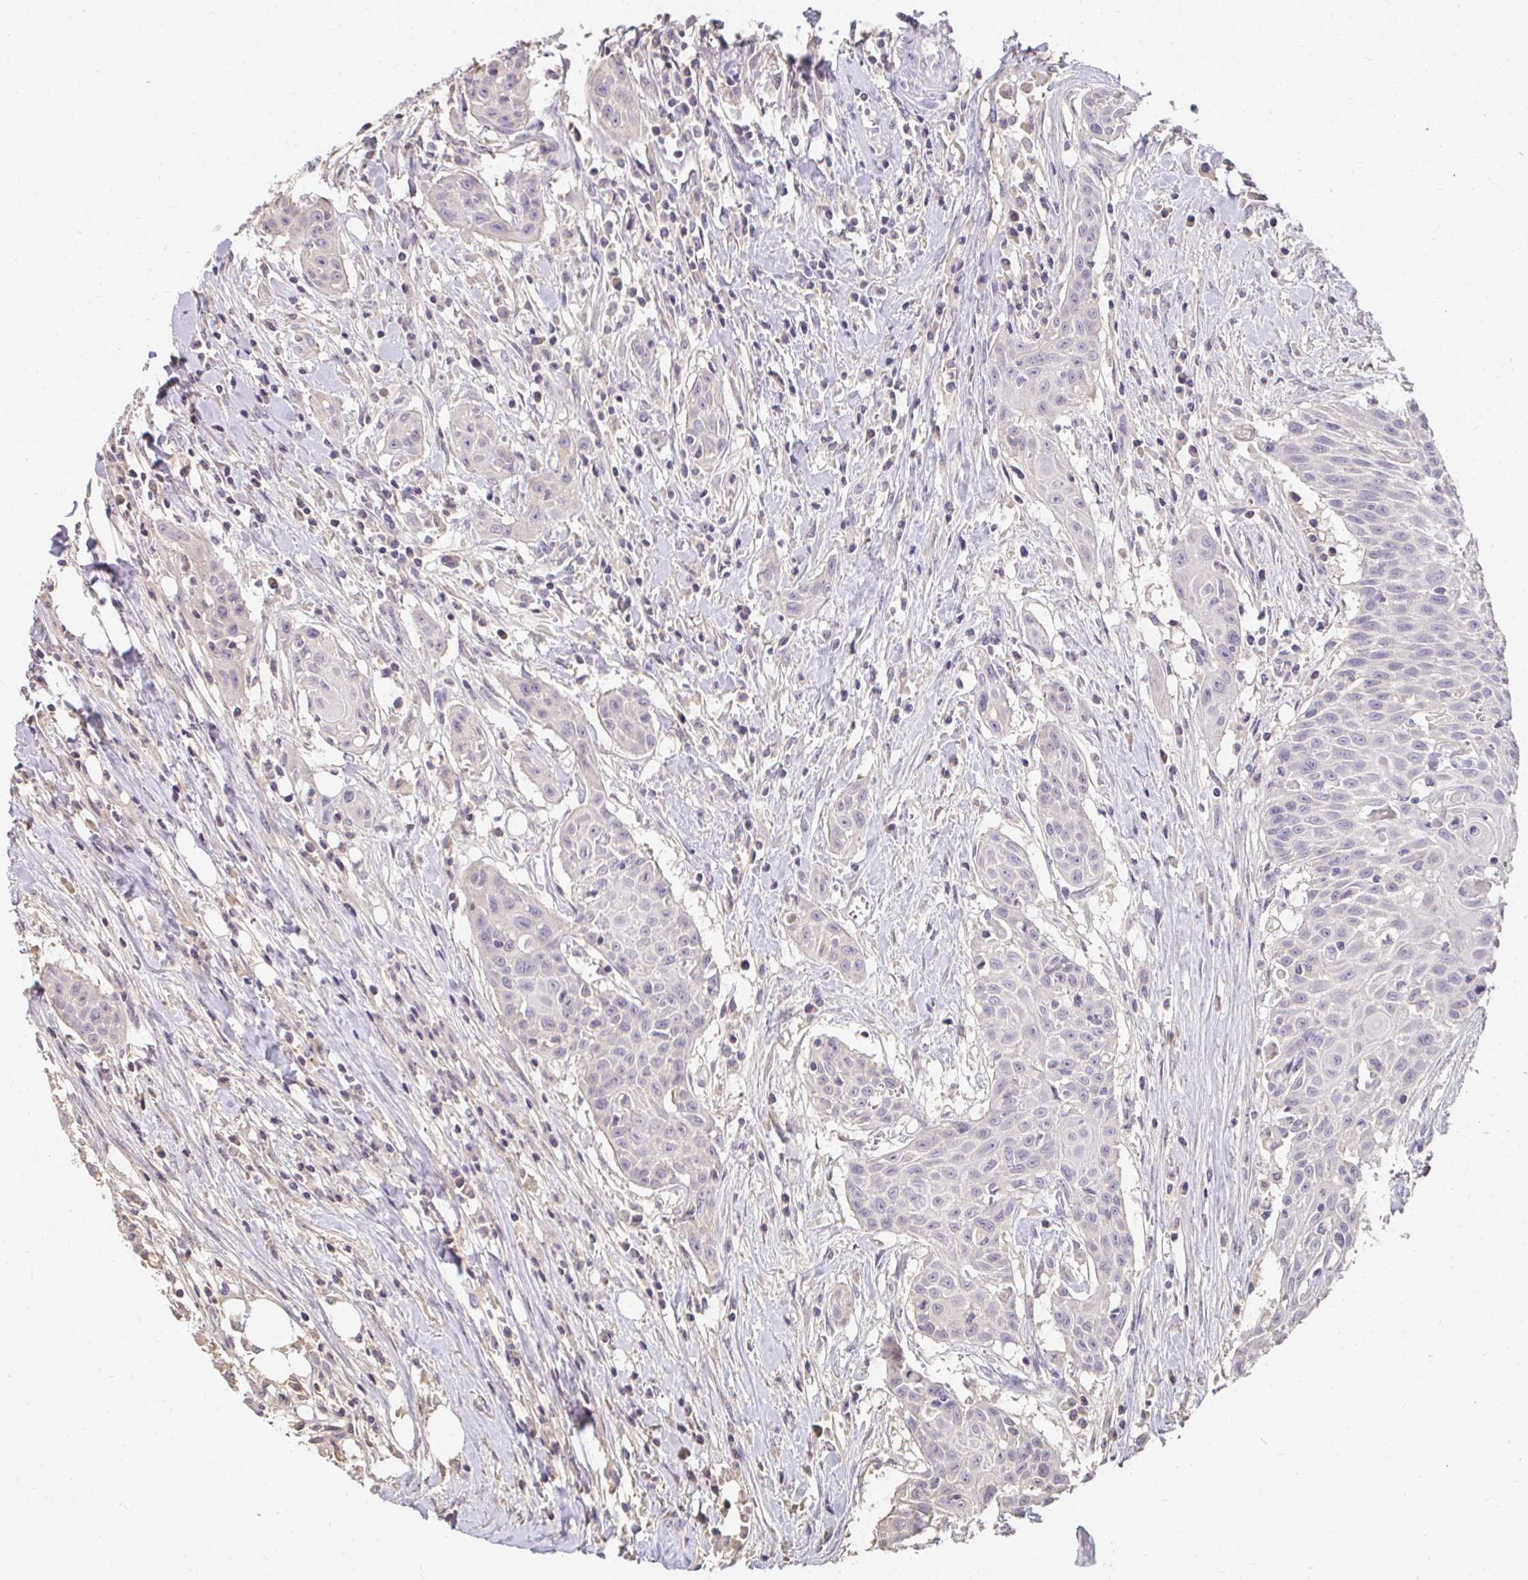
{"staining": {"intensity": "negative", "quantity": "none", "location": "none"}, "tissue": "head and neck cancer", "cell_type": "Tumor cells", "image_type": "cancer", "snomed": [{"axis": "morphology", "description": "Squamous cell carcinoma, NOS"}, {"axis": "topography", "description": "Lymph node"}, {"axis": "topography", "description": "Salivary gland"}, {"axis": "topography", "description": "Head-Neck"}], "caption": "Image shows no protein expression in tumor cells of head and neck cancer tissue. Nuclei are stained in blue.", "gene": "LOXL4", "patient": {"sex": "female", "age": 74}}